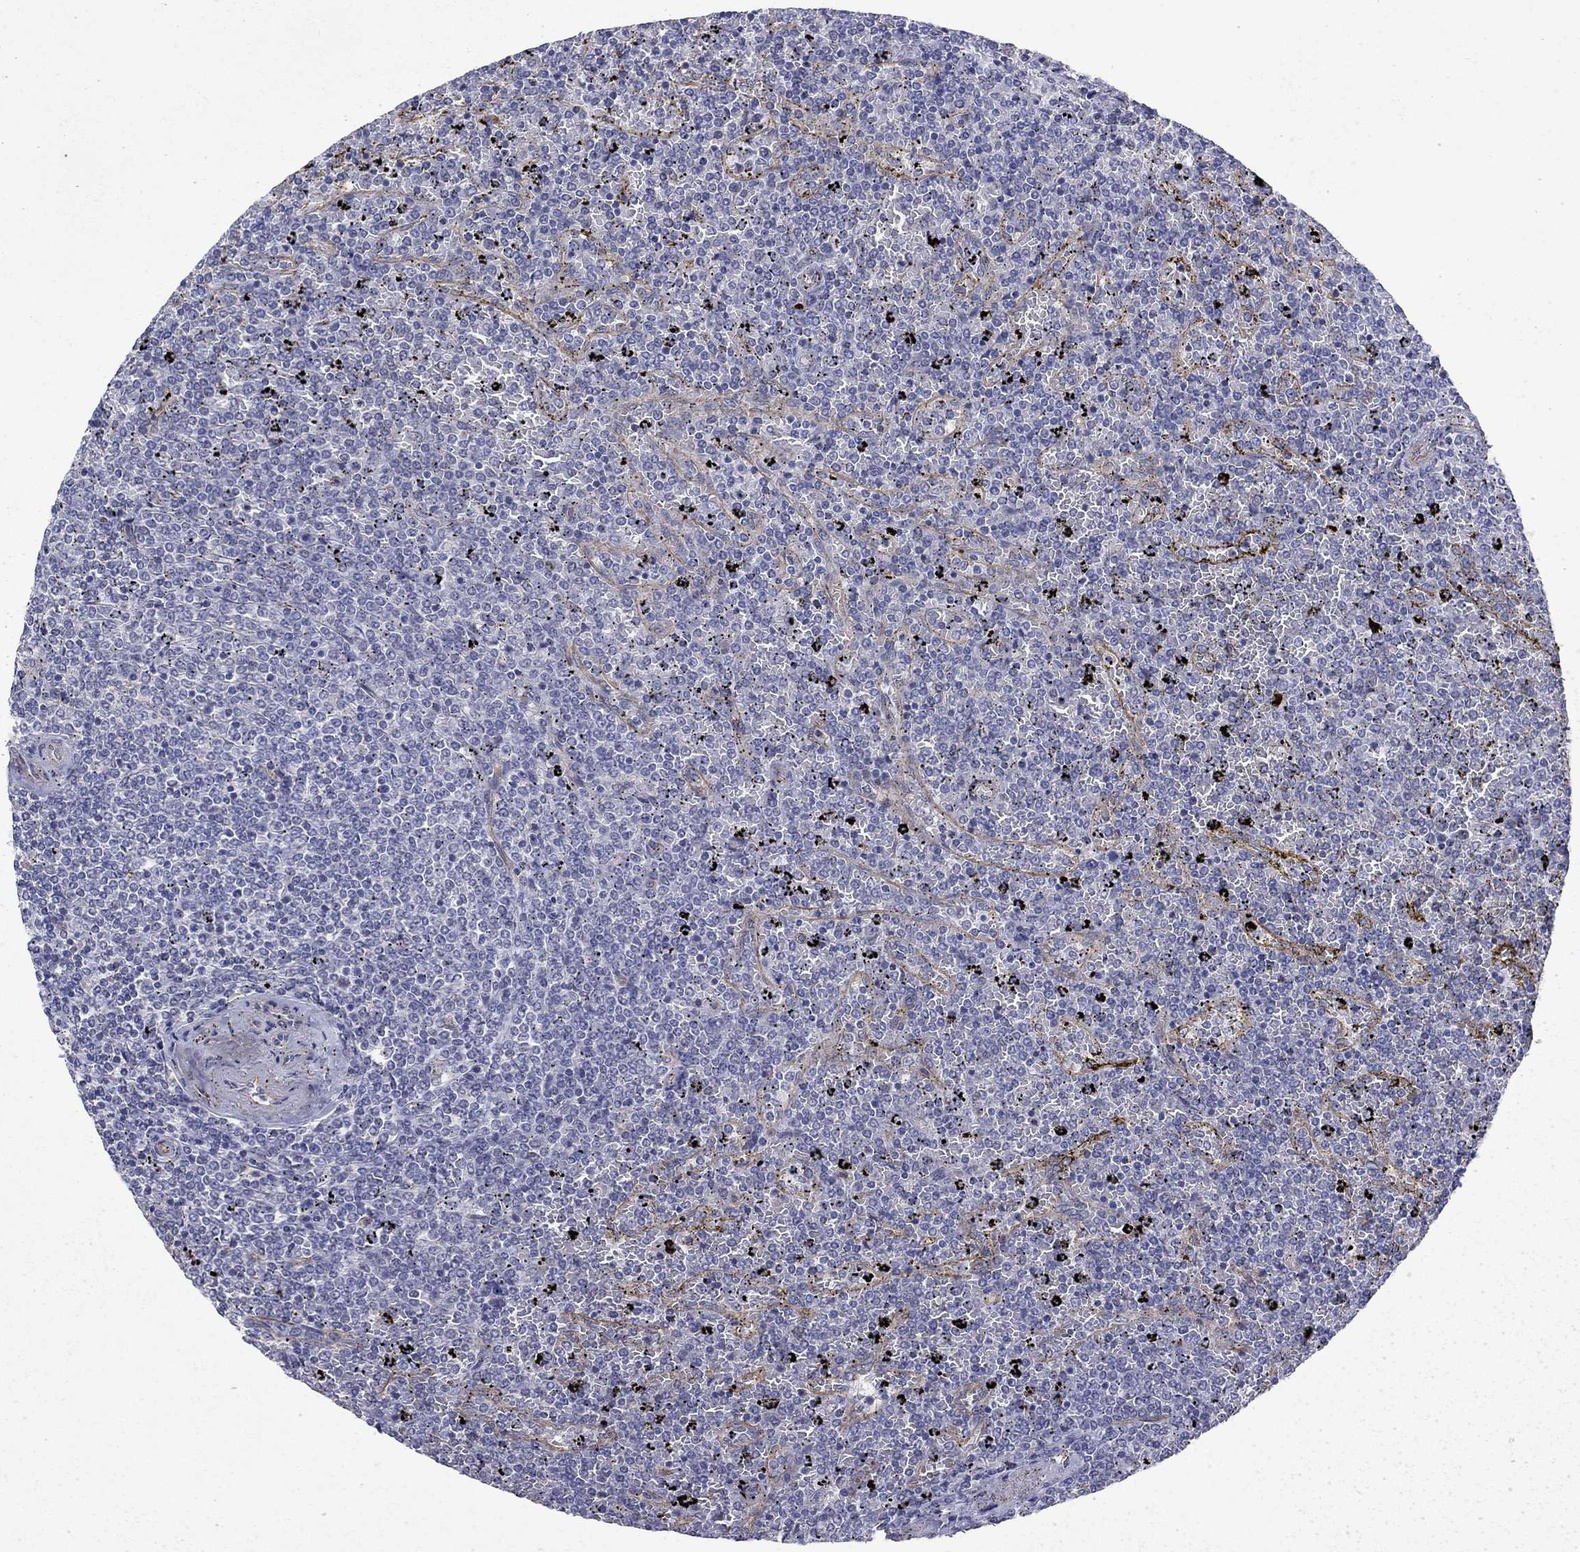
{"staining": {"intensity": "negative", "quantity": "none", "location": "none"}, "tissue": "lymphoma", "cell_type": "Tumor cells", "image_type": "cancer", "snomed": [{"axis": "morphology", "description": "Malignant lymphoma, non-Hodgkin's type, Low grade"}, {"axis": "topography", "description": "Spleen"}], "caption": "IHC micrograph of human lymphoma stained for a protein (brown), which shows no expression in tumor cells.", "gene": "DTNA", "patient": {"sex": "female", "age": 77}}